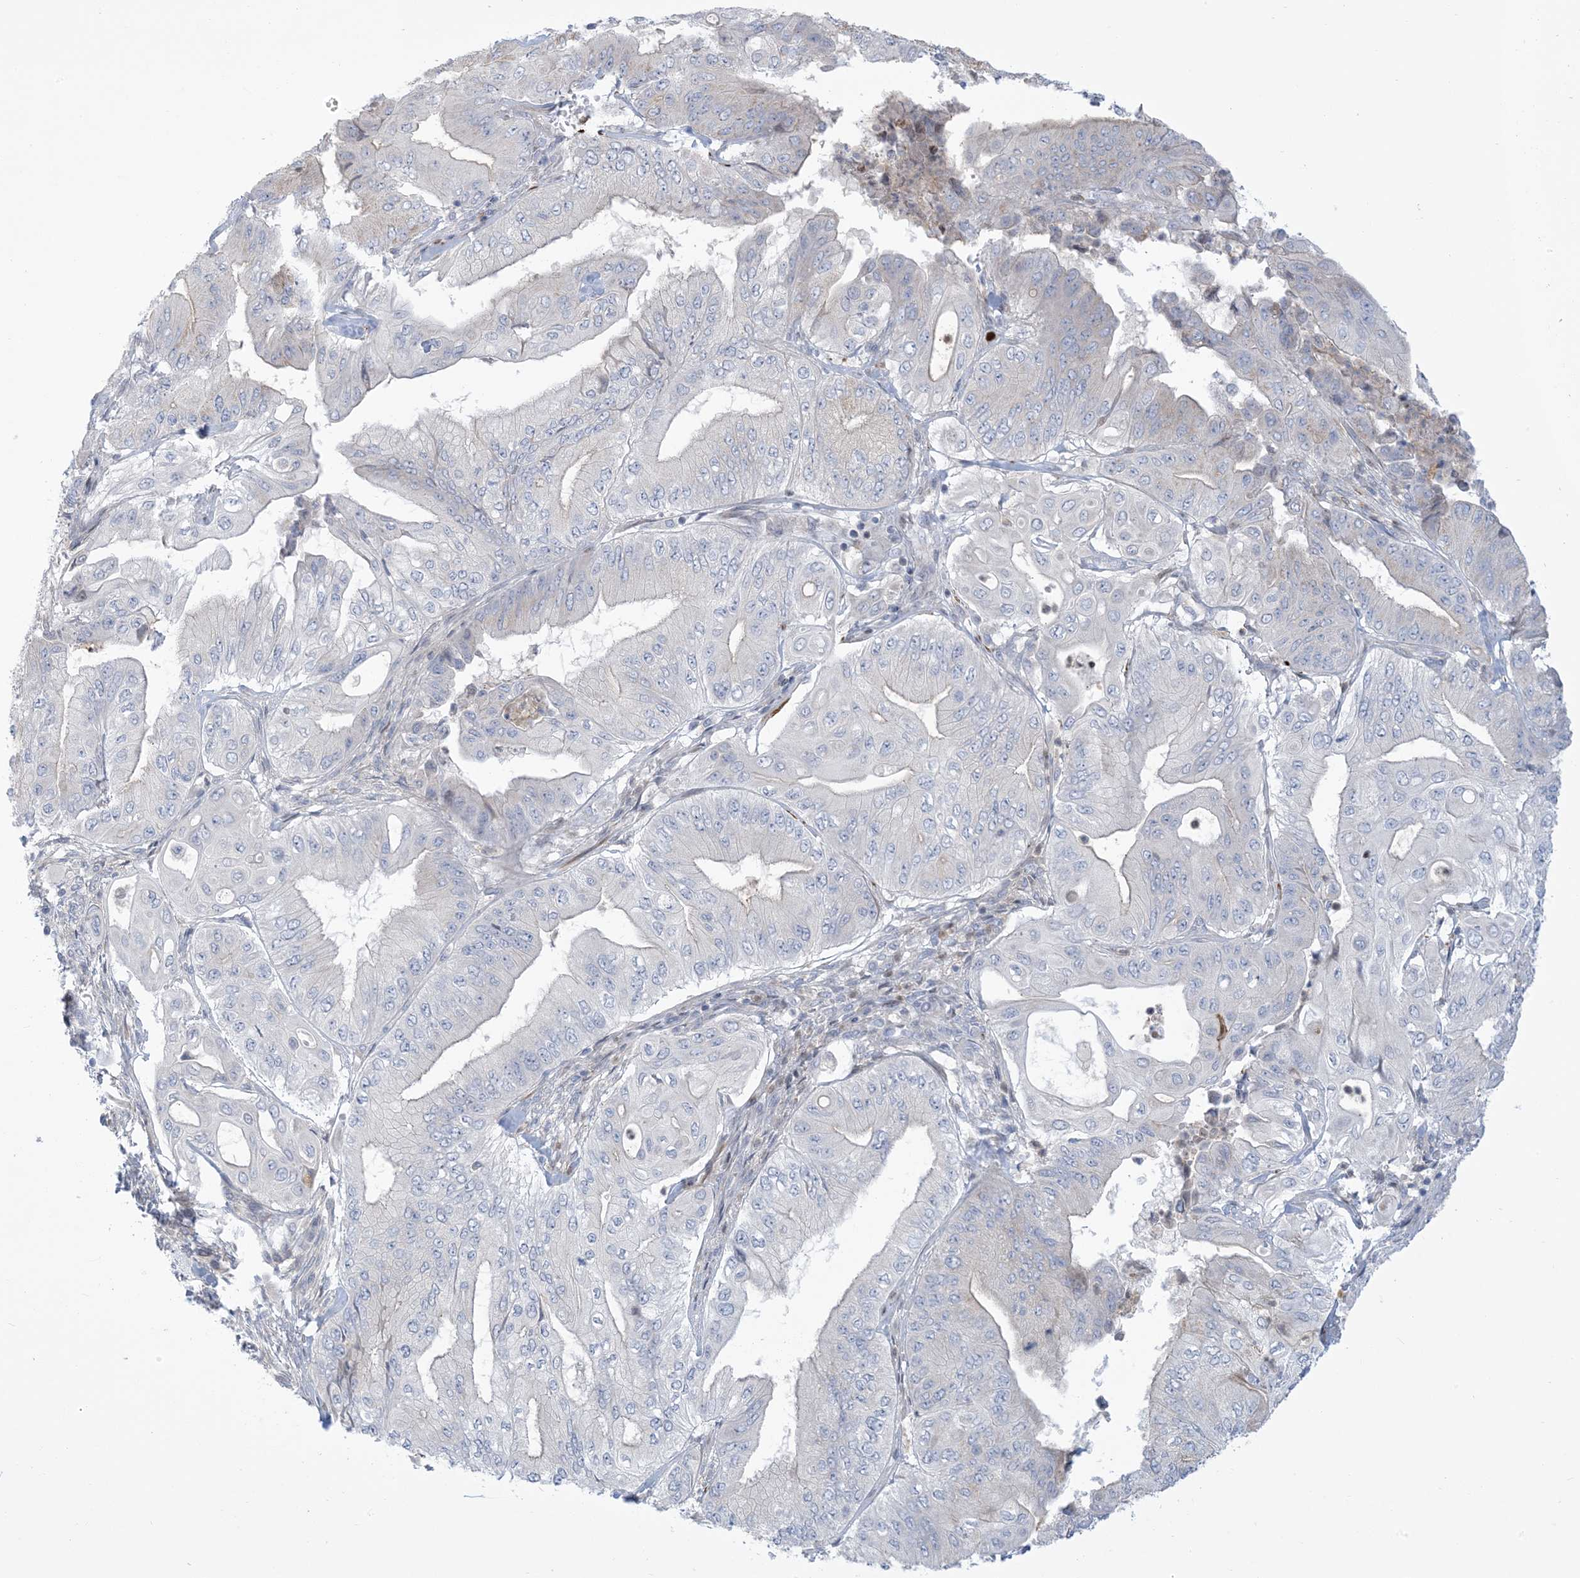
{"staining": {"intensity": "negative", "quantity": "none", "location": "none"}, "tissue": "pancreatic cancer", "cell_type": "Tumor cells", "image_type": "cancer", "snomed": [{"axis": "morphology", "description": "Adenocarcinoma, NOS"}, {"axis": "topography", "description": "Pancreas"}], "caption": "Immunohistochemistry (IHC) micrograph of pancreatic cancer stained for a protein (brown), which demonstrates no expression in tumor cells.", "gene": "AFTPH", "patient": {"sex": "female", "age": 77}}